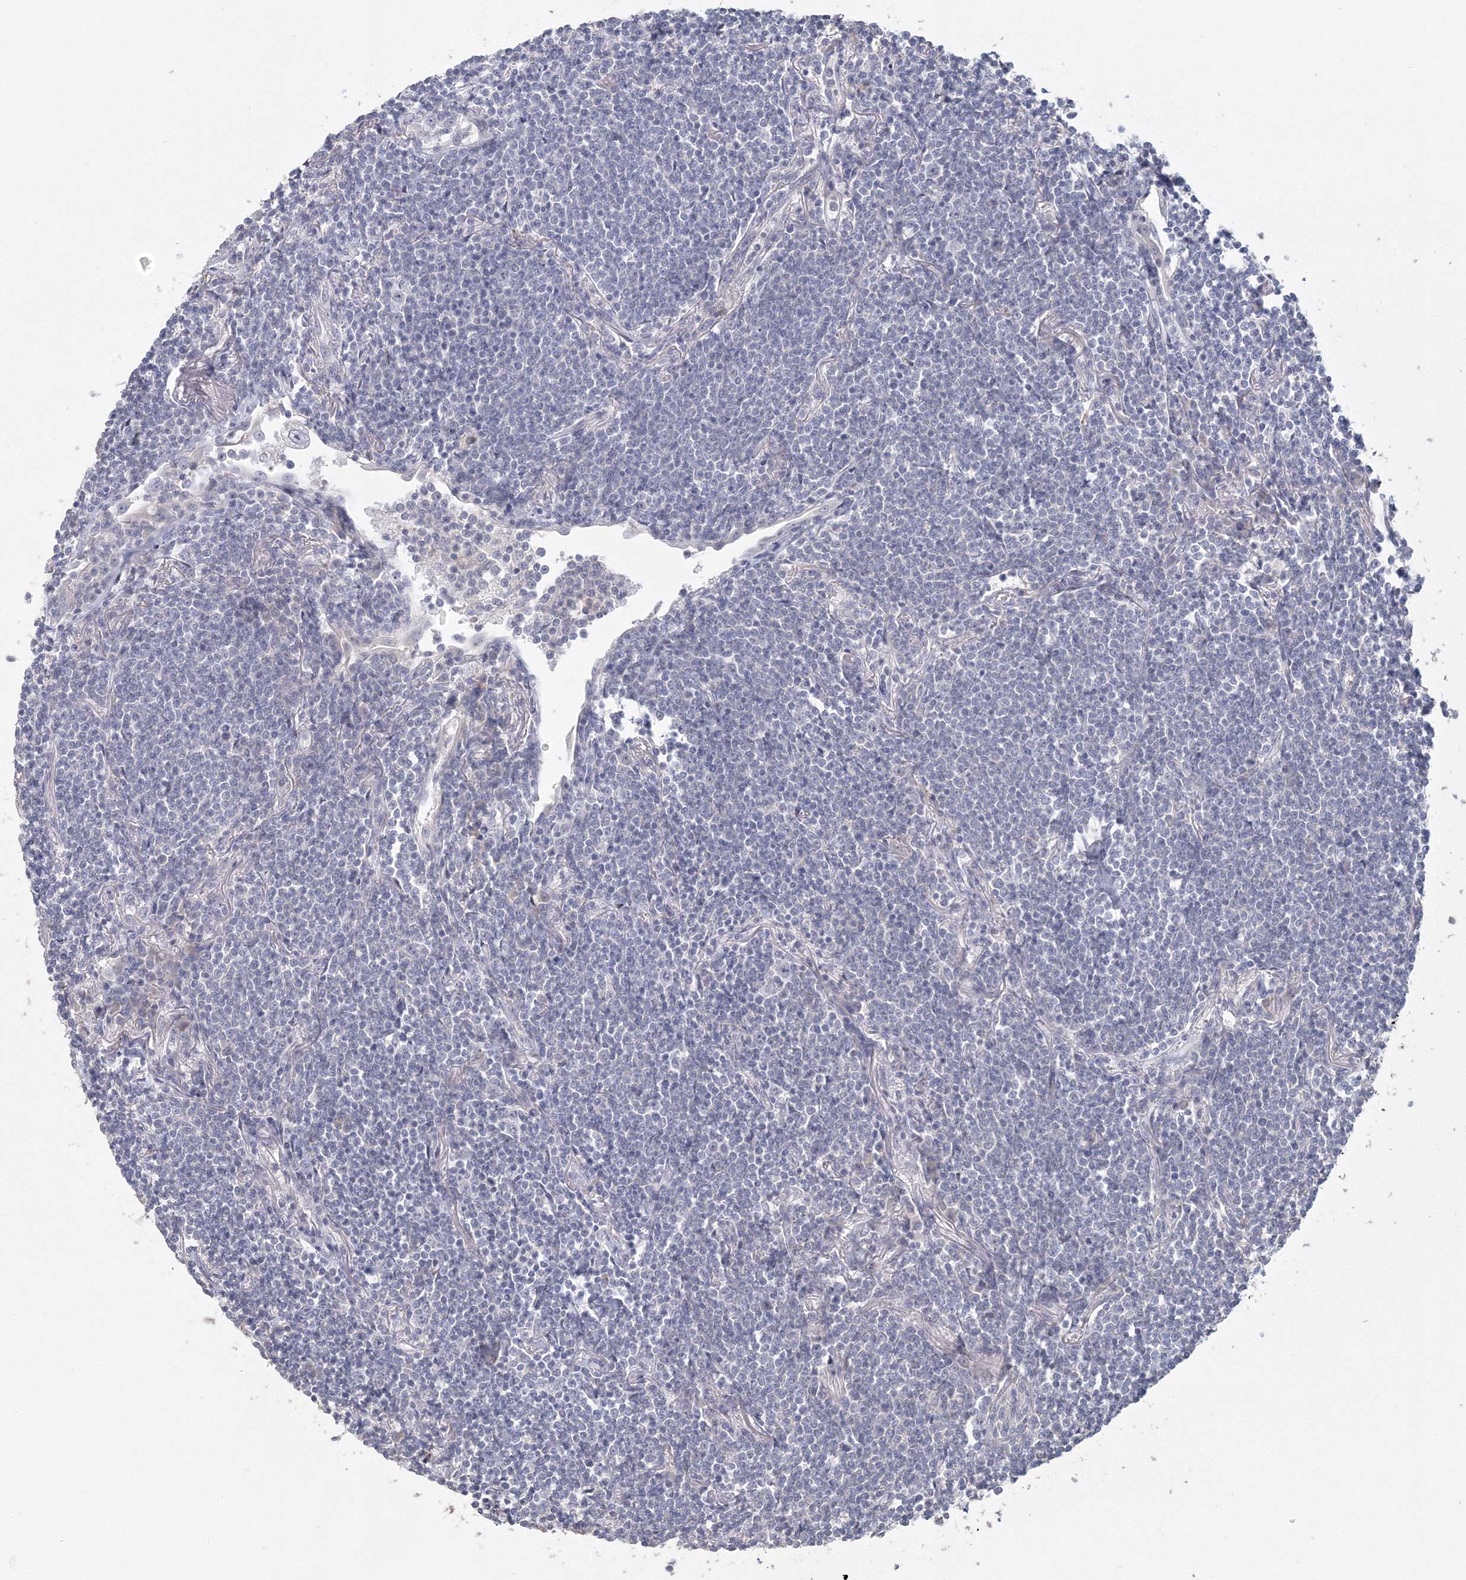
{"staining": {"intensity": "negative", "quantity": "none", "location": "none"}, "tissue": "lymphoma", "cell_type": "Tumor cells", "image_type": "cancer", "snomed": [{"axis": "morphology", "description": "Malignant lymphoma, non-Hodgkin's type, Low grade"}, {"axis": "topography", "description": "Lung"}], "caption": "An image of human lymphoma is negative for staining in tumor cells.", "gene": "TACC2", "patient": {"sex": "female", "age": 71}}